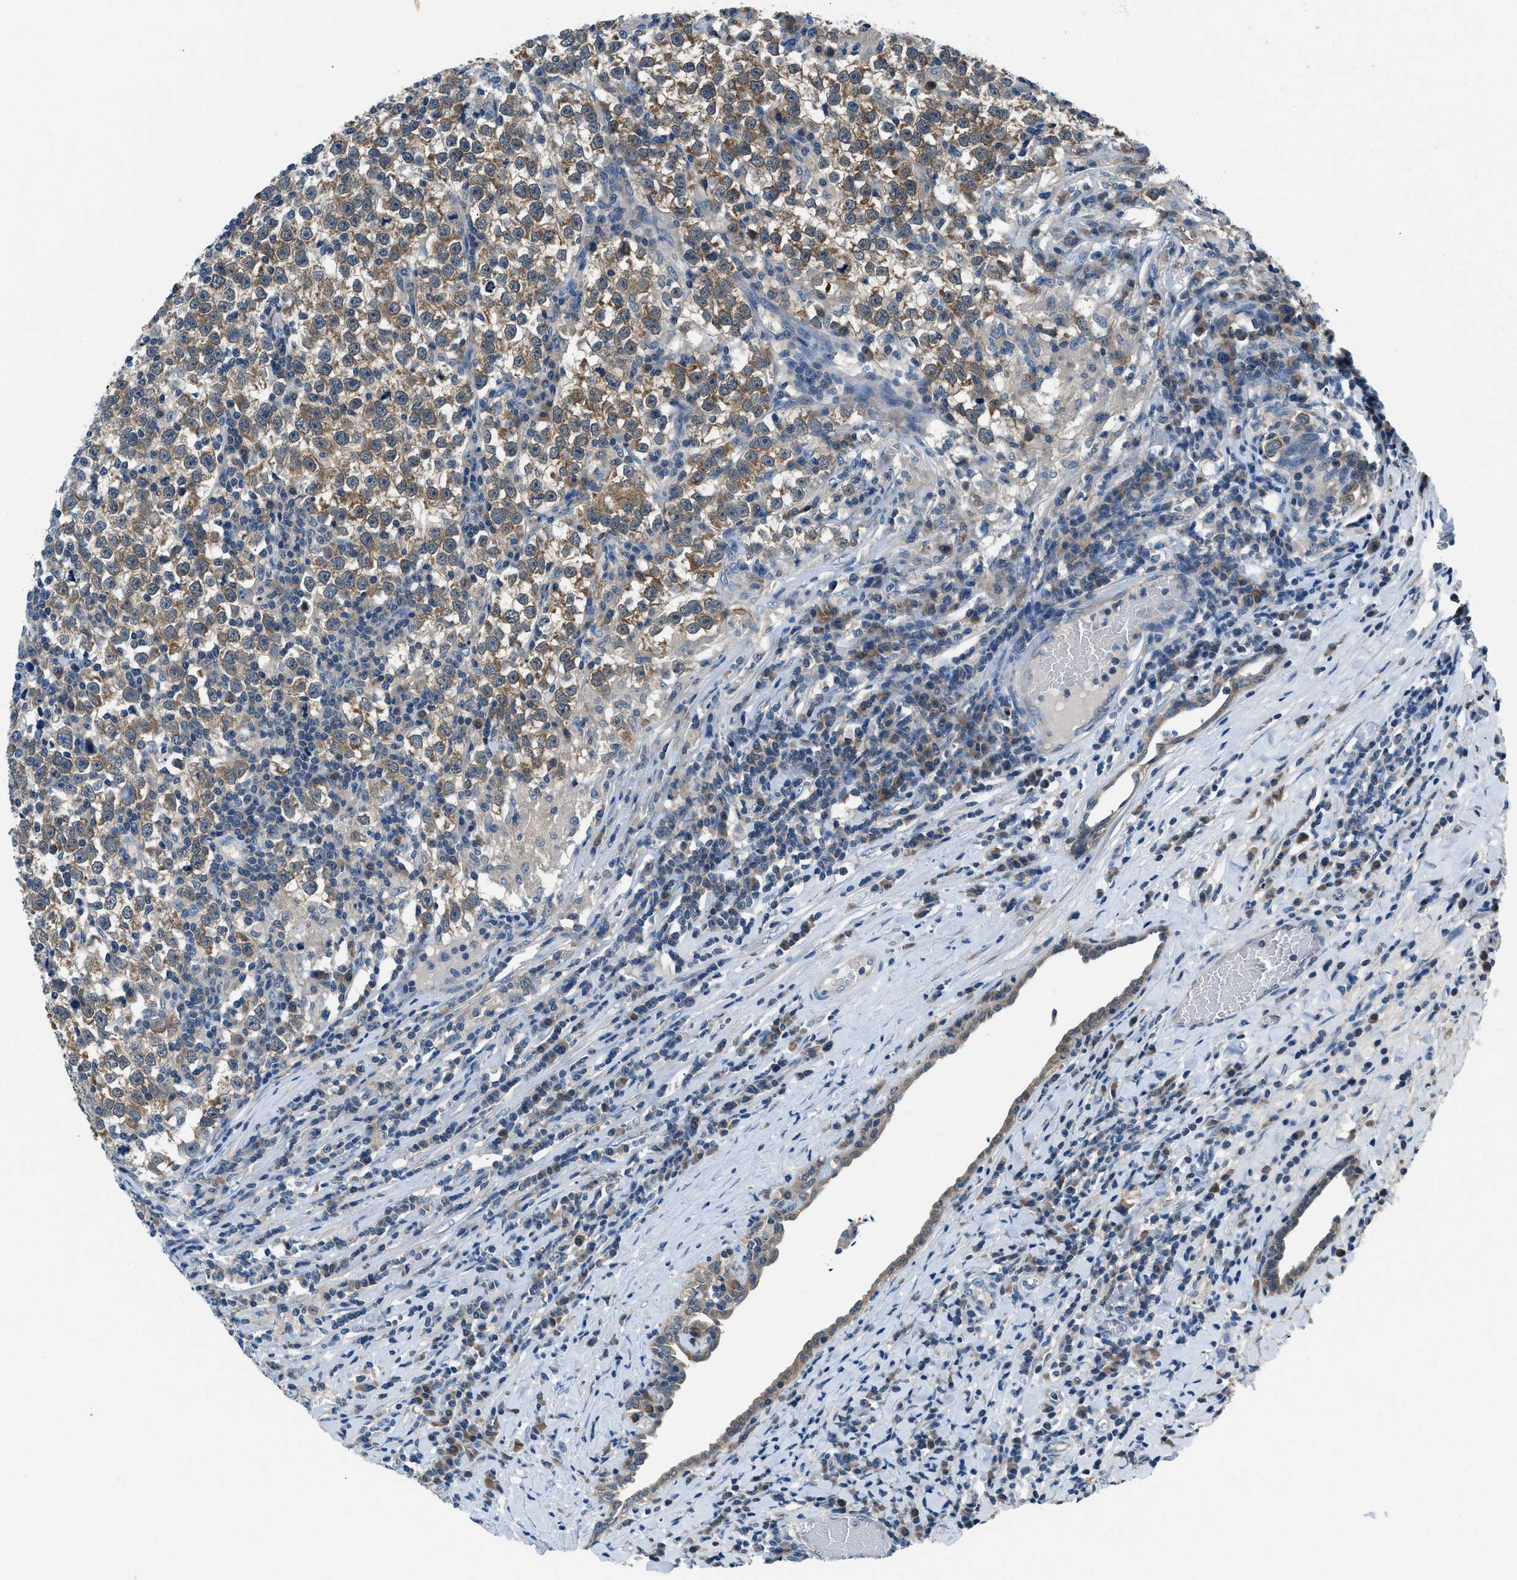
{"staining": {"intensity": "moderate", "quantity": ">75%", "location": "cytoplasmic/membranous"}, "tissue": "testis cancer", "cell_type": "Tumor cells", "image_type": "cancer", "snomed": [{"axis": "morphology", "description": "Normal tissue, NOS"}, {"axis": "morphology", "description": "Seminoma, NOS"}, {"axis": "topography", "description": "Testis"}], "caption": "Tumor cells exhibit medium levels of moderate cytoplasmic/membranous positivity in about >75% of cells in testis seminoma. Immunohistochemistry stains the protein of interest in brown and the nuclei are stained blue.", "gene": "ACP1", "patient": {"sex": "male", "age": 43}}